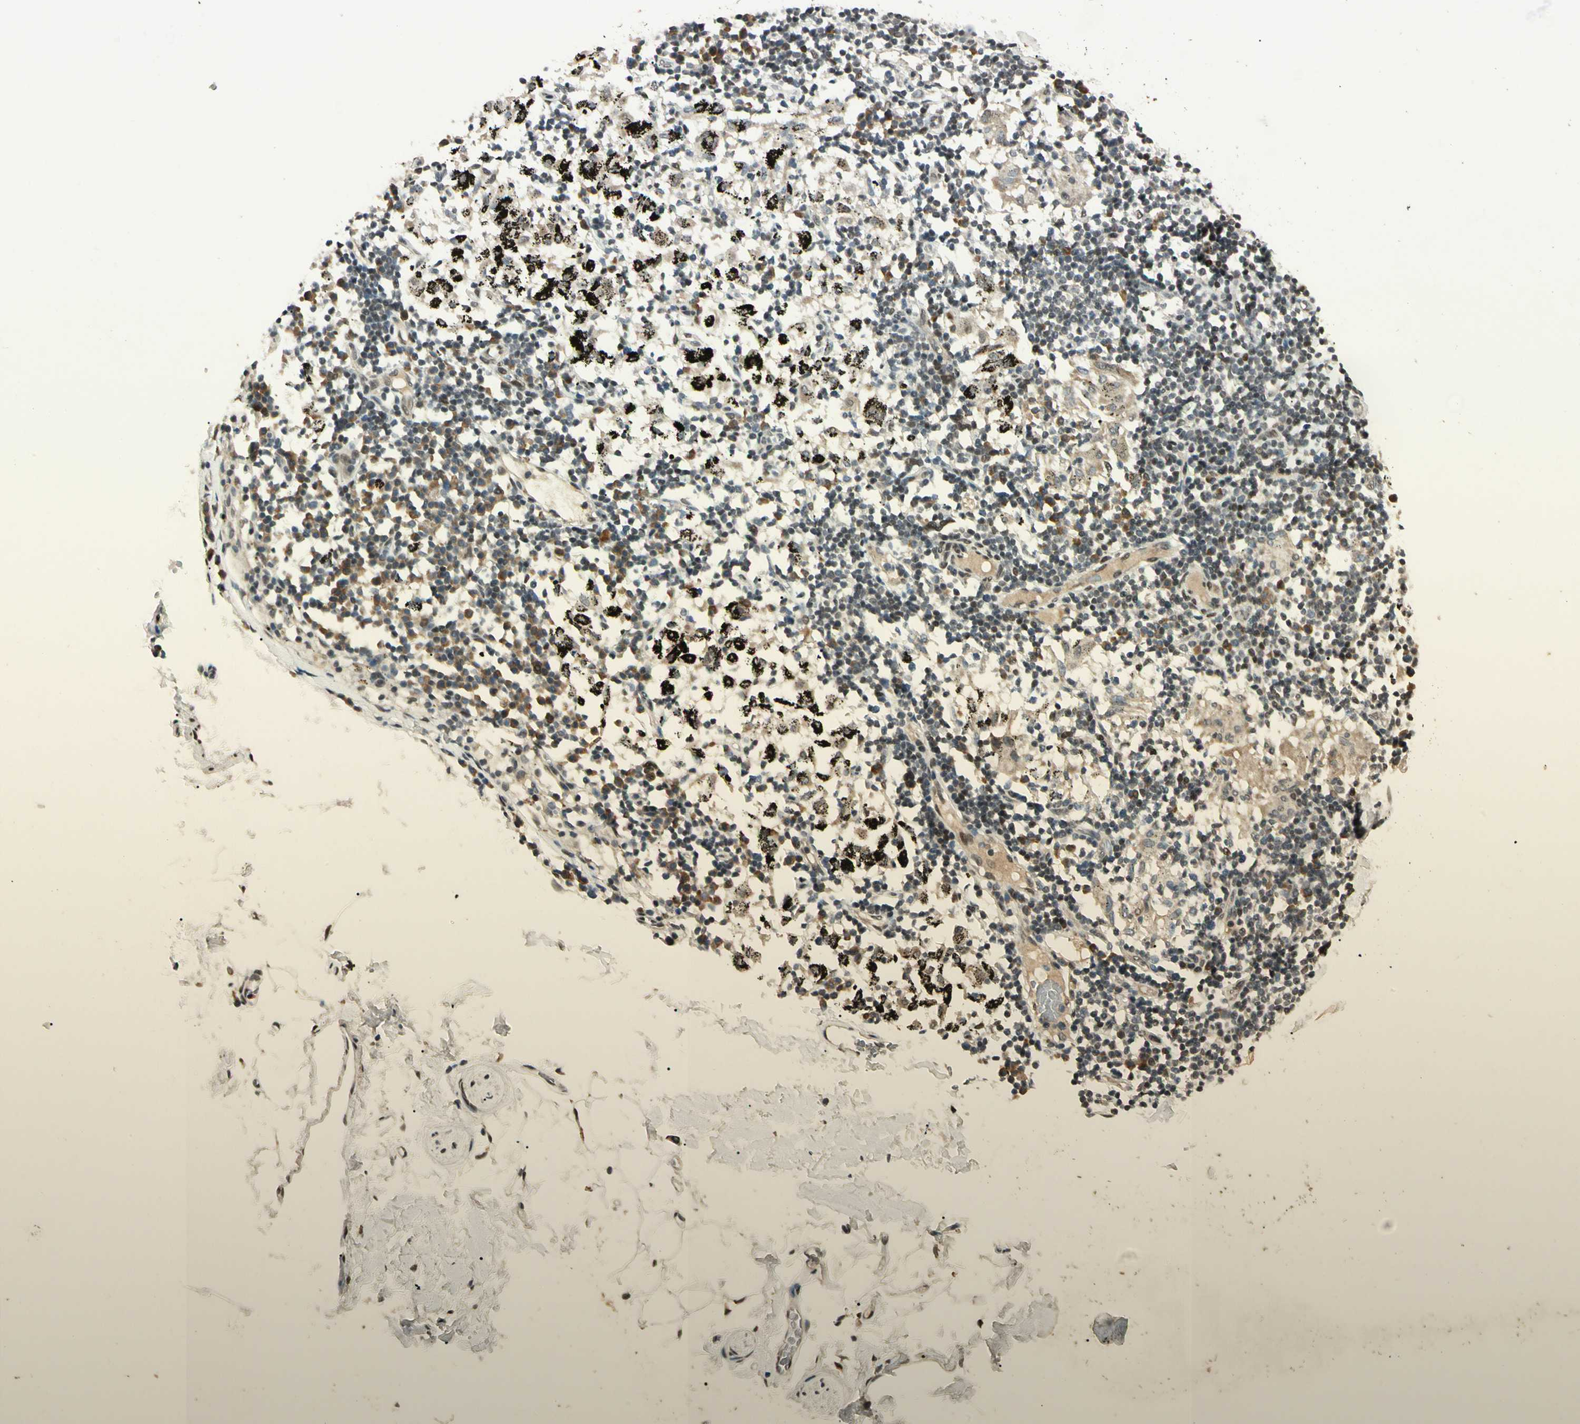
{"staining": {"intensity": "moderate", "quantity": ">75%", "location": "cytoplasmic/membranous,nuclear"}, "tissue": "adipose tissue", "cell_type": "Adipocytes", "image_type": "normal", "snomed": [{"axis": "morphology", "description": "Normal tissue, NOS"}, {"axis": "topography", "description": "Cartilage tissue"}, {"axis": "topography", "description": "Bronchus"}], "caption": "Immunohistochemical staining of normal adipose tissue exhibits moderate cytoplasmic/membranous,nuclear protein positivity in about >75% of adipocytes.", "gene": "ZBTB4", "patient": {"sex": "female", "age": 73}}